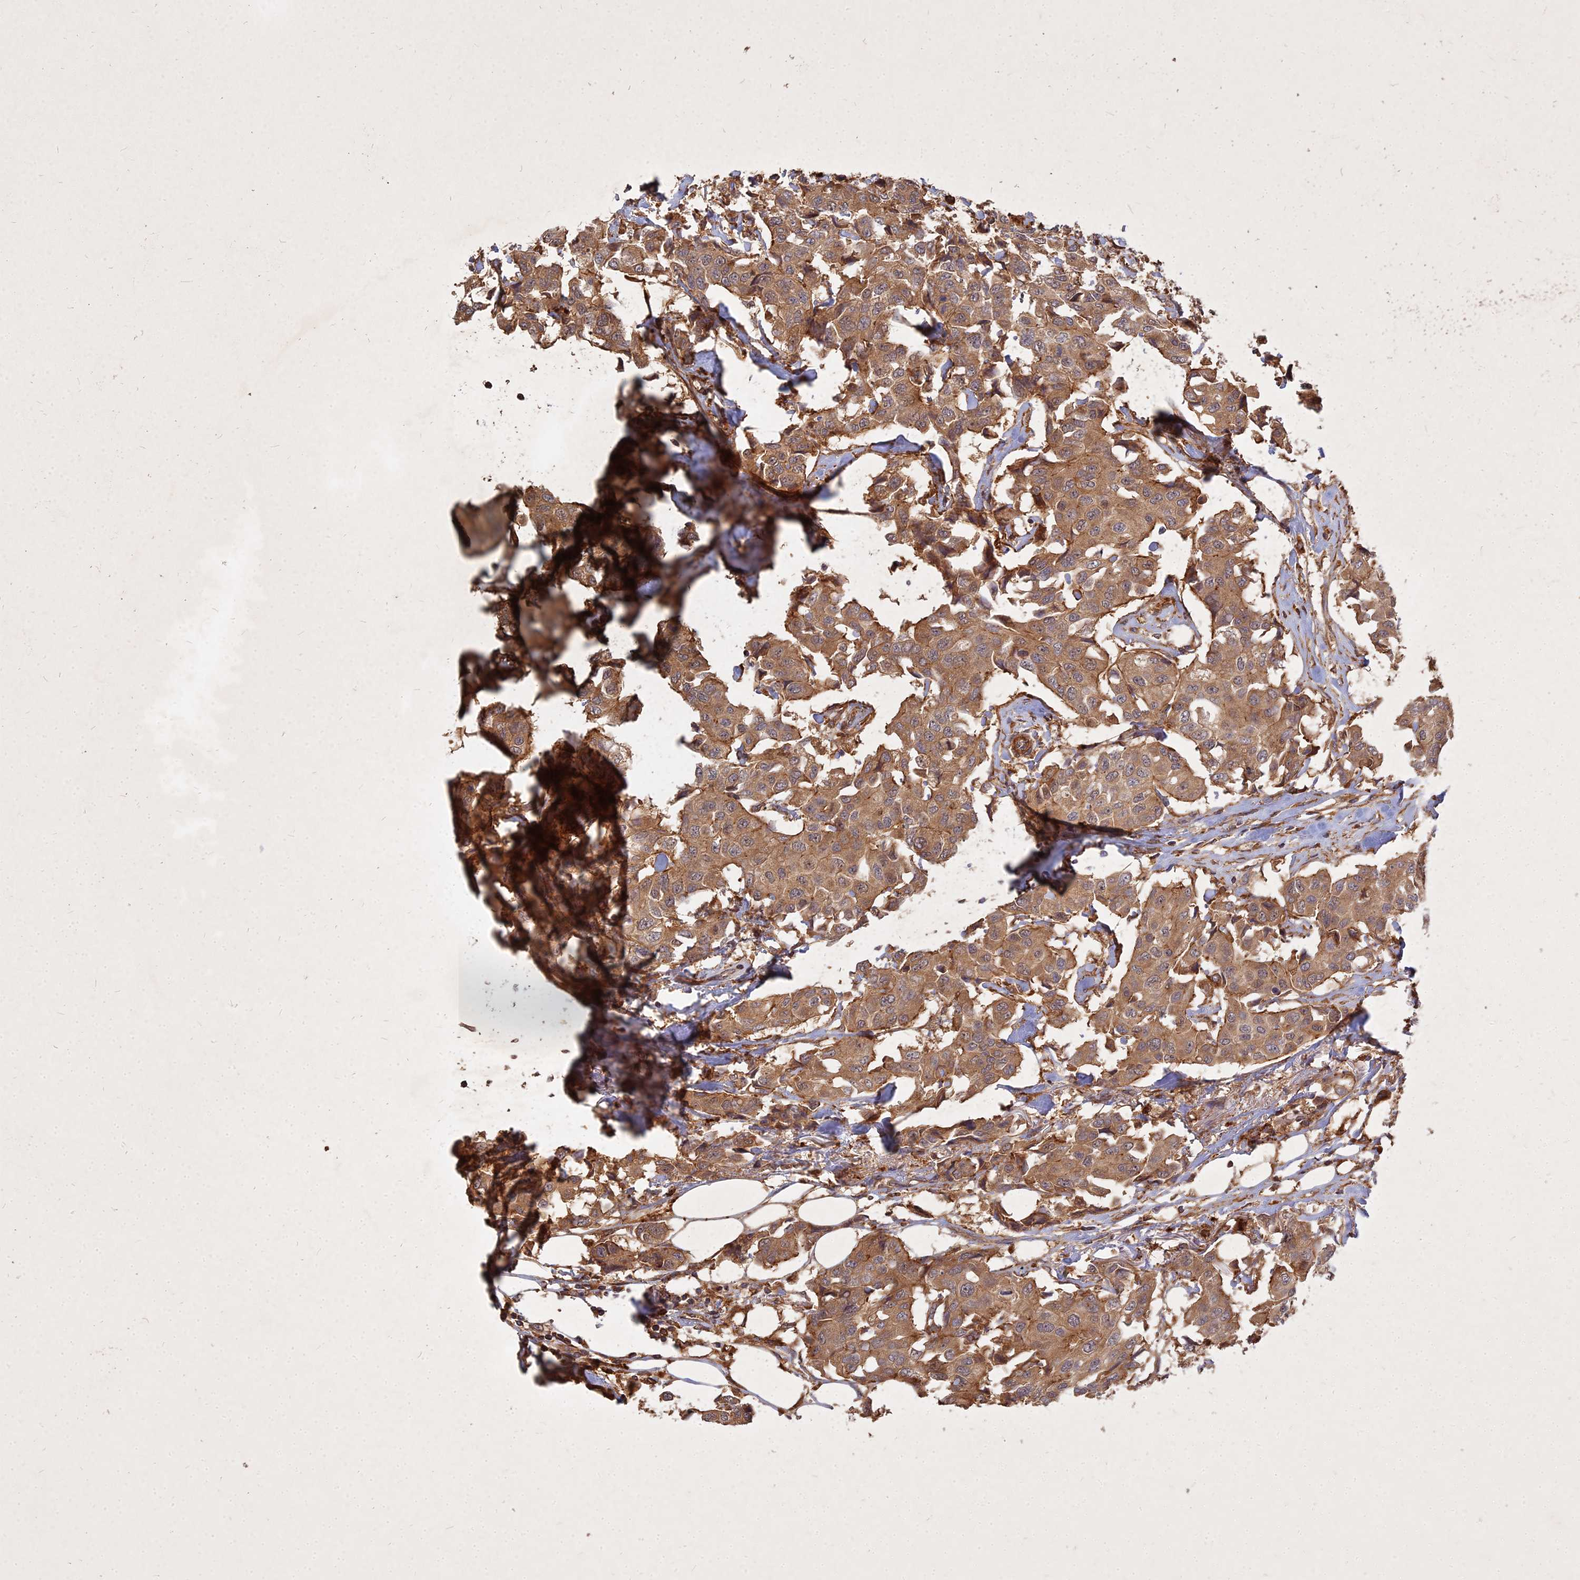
{"staining": {"intensity": "moderate", "quantity": ">75%", "location": "cytoplasmic/membranous"}, "tissue": "breast cancer", "cell_type": "Tumor cells", "image_type": "cancer", "snomed": [{"axis": "morphology", "description": "Duct carcinoma"}, {"axis": "topography", "description": "Breast"}], "caption": "The histopathology image displays a brown stain indicating the presence of a protein in the cytoplasmic/membranous of tumor cells in invasive ductal carcinoma (breast).", "gene": "UBE2W", "patient": {"sex": "female", "age": 80}}